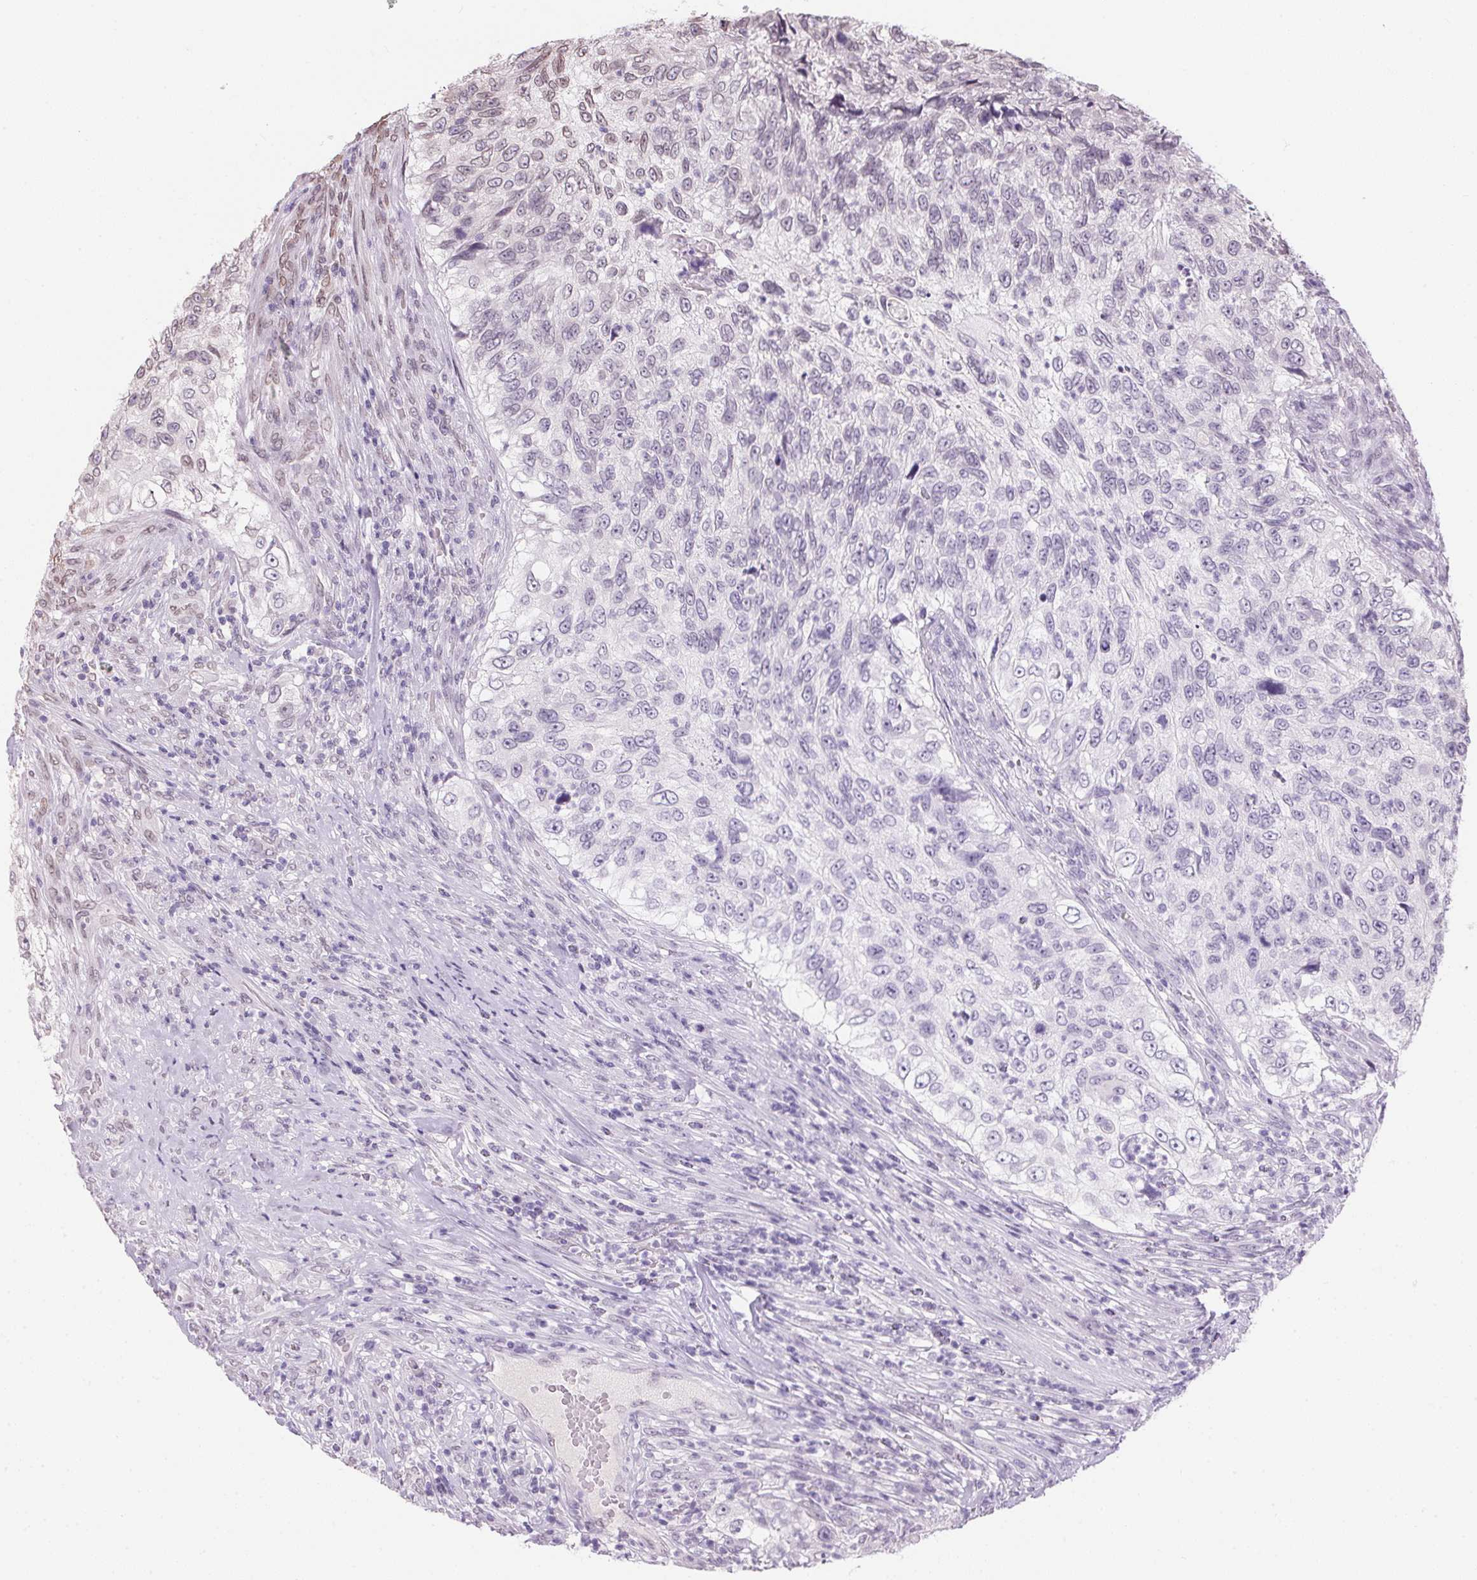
{"staining": {"intensity": "negative", "quantity": "none", "location": "none"}, "tissue": "urothelial cancer", "cell_type": "Tumor cells", "image_type": "cancer", "snomed": [{"axis": "morphology", "description": "Urothelial carcinoma, High grade"}, {"axis": "topography", "description": "Urinary bladder"}], "caption": "Urothelial cancer stained for a protein using immunohistochemistry (IHC) exhibits no positivity tumor cells.", "gene": "TMEM175", "patient": {"sex": "female", "age": 60}}